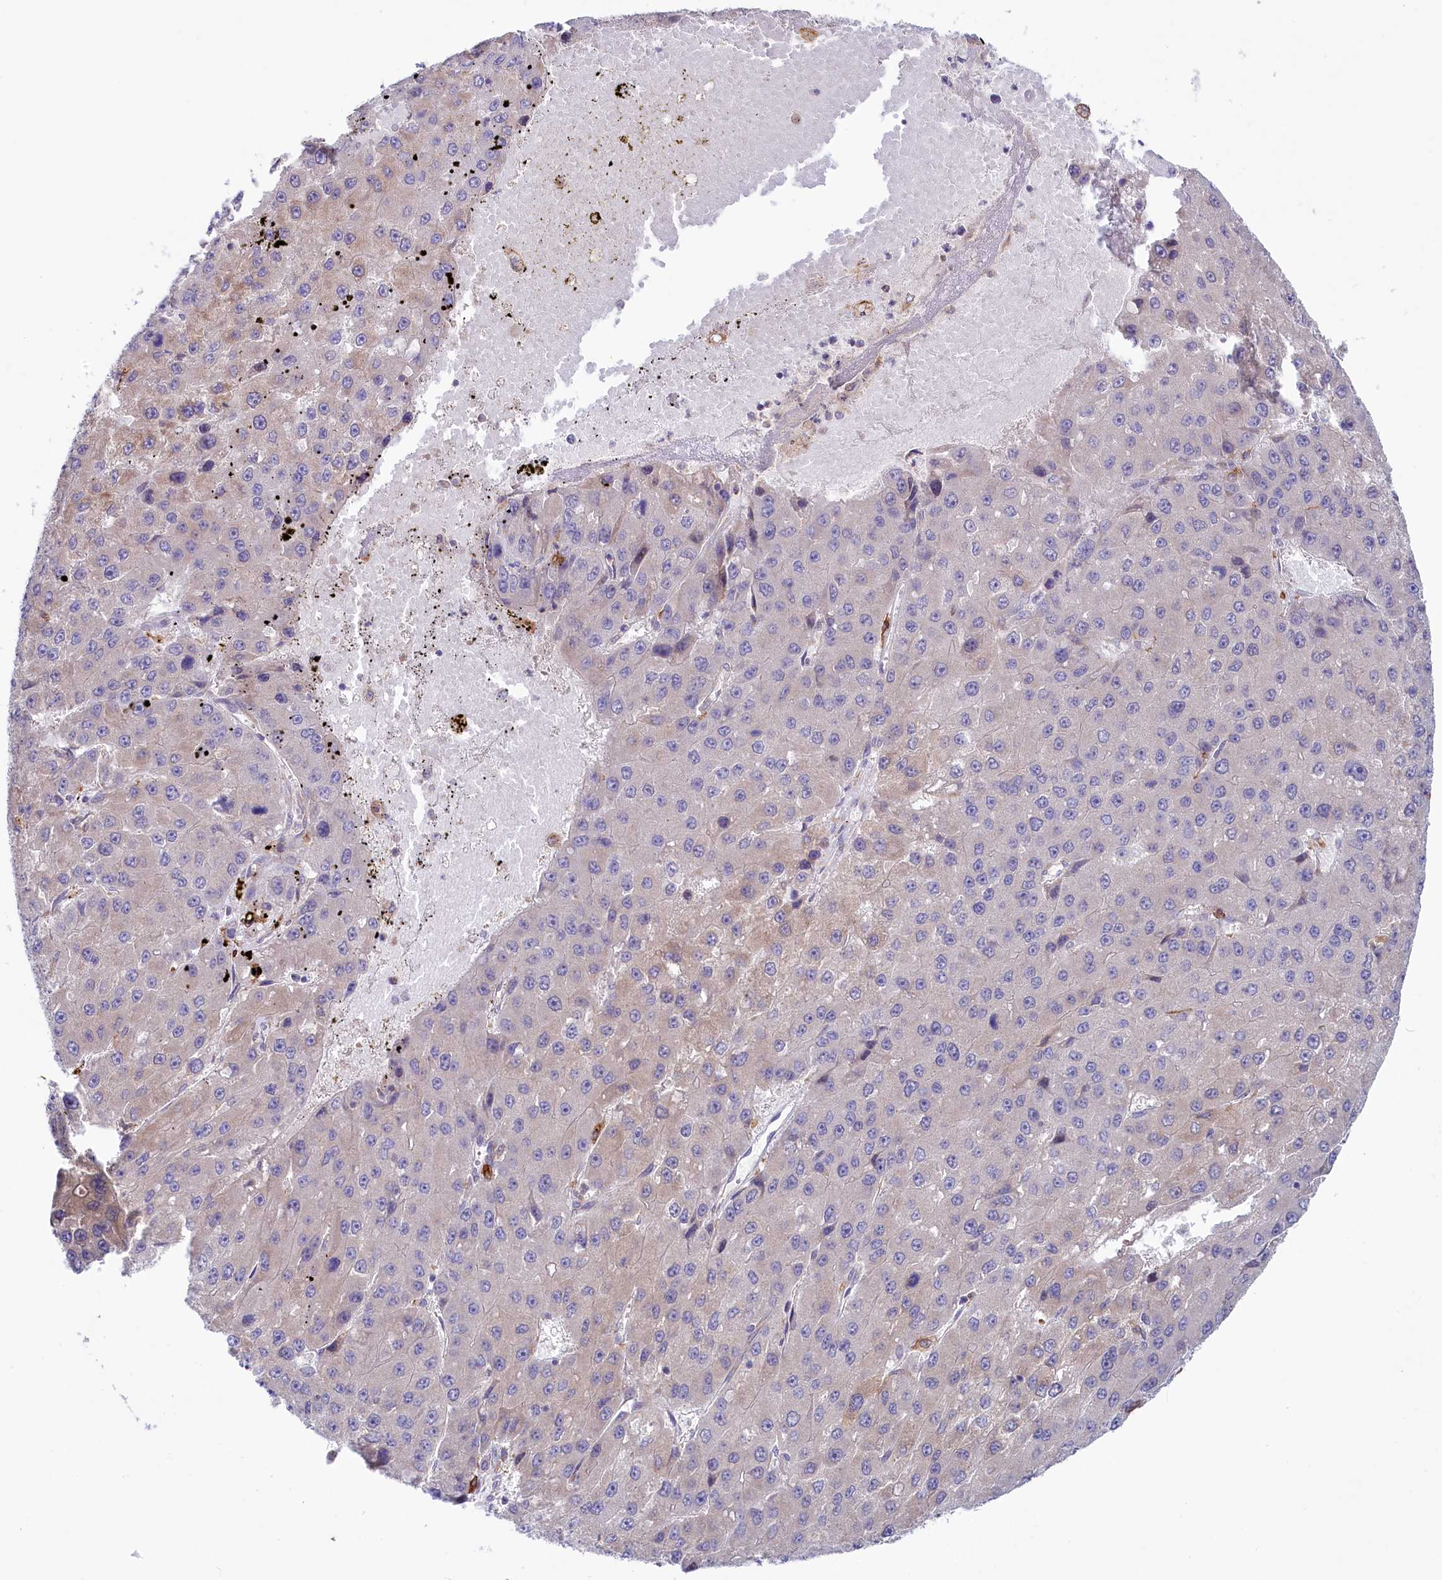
{"staining": {"intensity": "moderate", "quantity": "25%-75%", "location": "cytoplasmic/membranous"}, "tissue": "liver cancer", "cell_type": "Tumor cells", "image_type": "cancer", "snomed": [{"axis": "morphology", "description": "Carcinoma, Hepatocellular, NOS"}, {"axis": "topography", "description": "Liver"}], "caption": "Immunohistochemical staining of liver cancer (hepatocellular carcinoma) displays medium levels of moderate cytoplasmic/membranous protein staining in approximately 25%-75% of tumor cells. (DAB IHC, brown staining for protein, blue staining for nuclei).", "gene": "CHID1", "patient": {"sex": "female", "age": 73}}